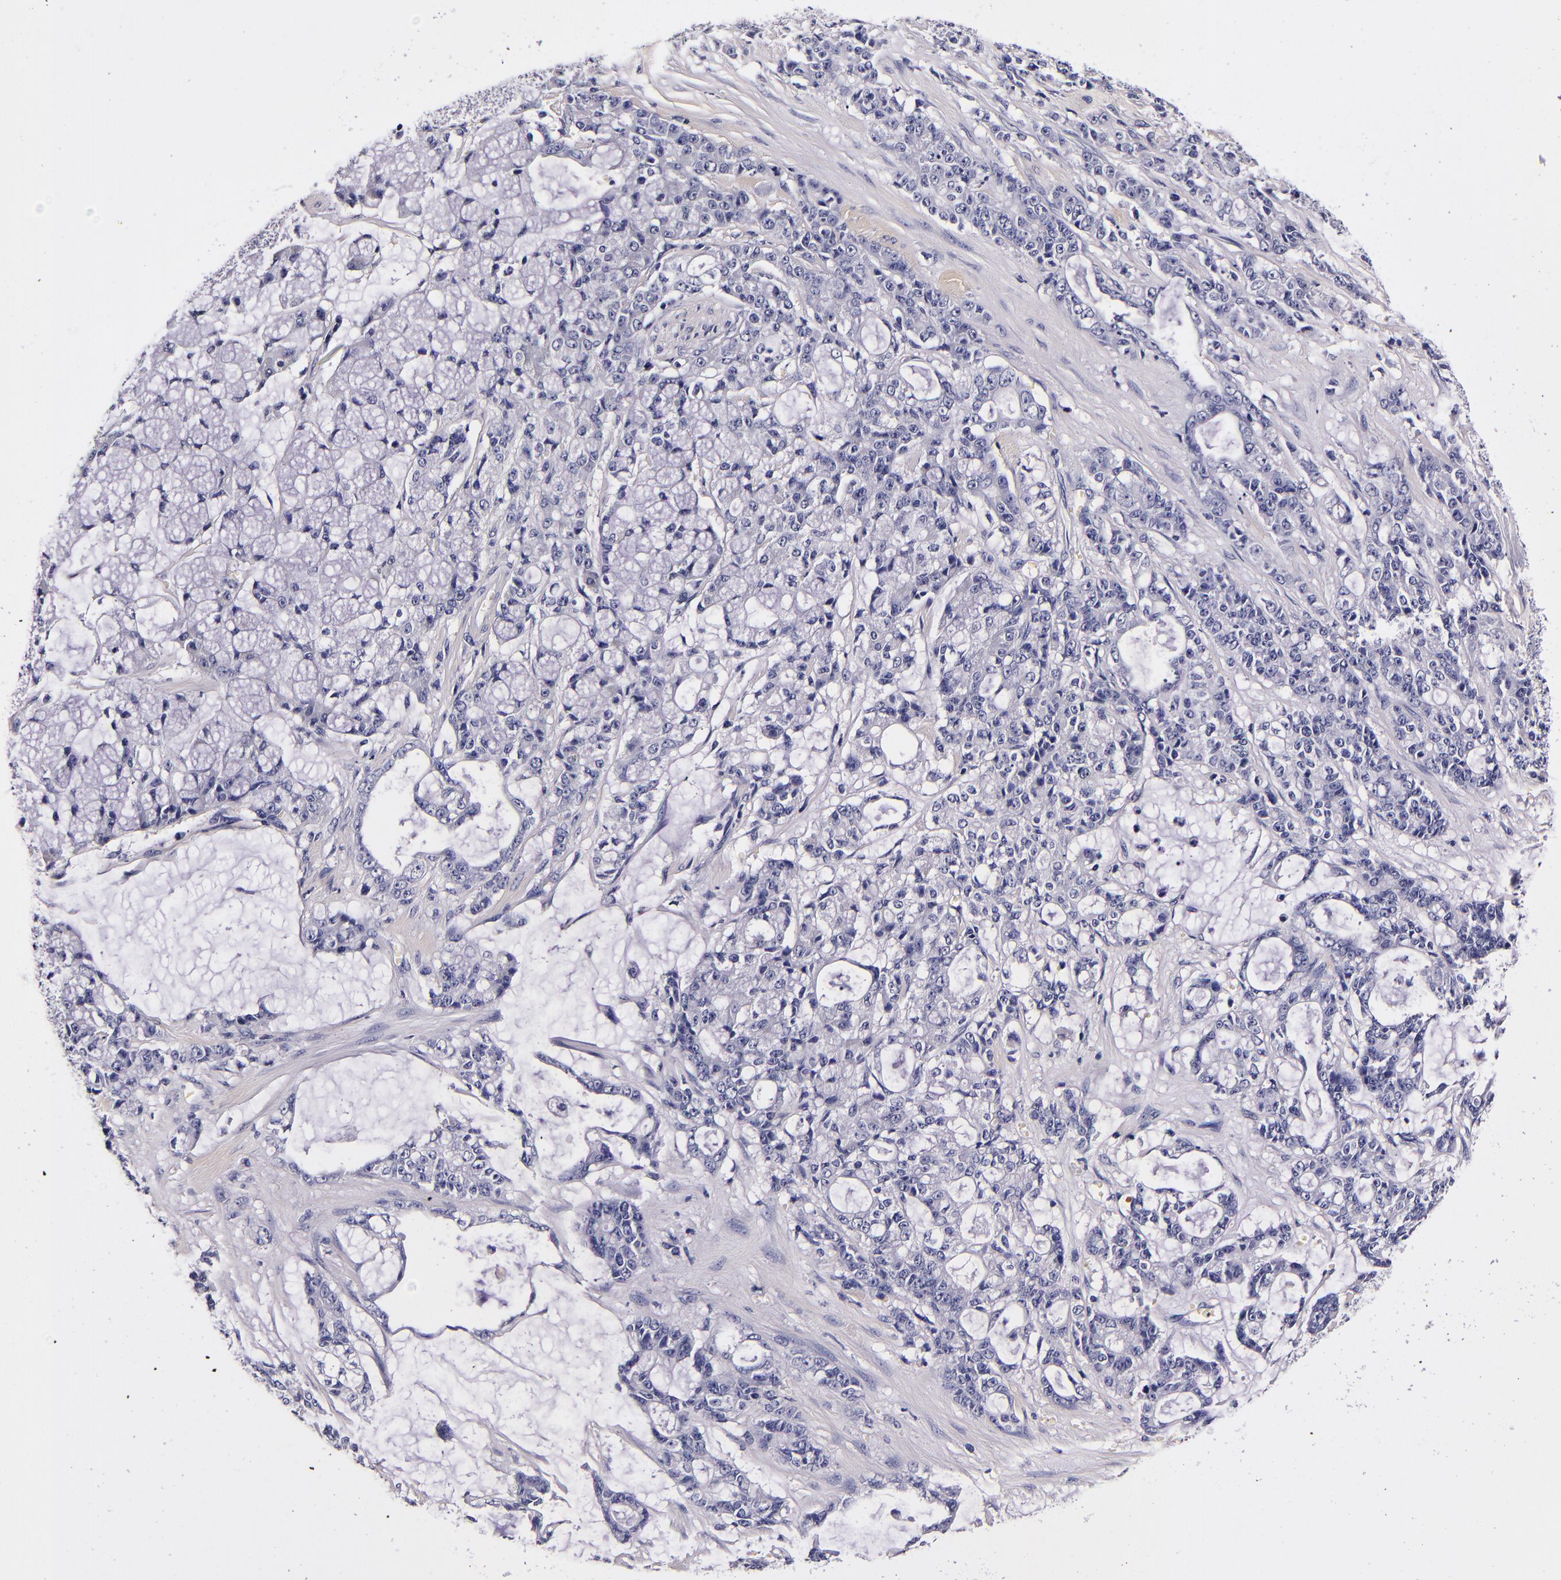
{"staining": {"intensity": "negative", "quantity": "none", "location": "none"}, "tissue": "pancreatic cancer", "cell_type": "Tumor cells", "image_type": "cancer", "snomed": [{"axis": "morphology", "description": "Adenocarcinoma, NOS"}, {"axis": "topography", "description": "Pancreas"}], "caption": "A histopathology image of human pancreatic cancer is negative for staining in tumor cells. (DAB IHC visualized using brightfield microscopy, high magnification).", "gene": "FBN1", "patient": {"sex": "female", "age": 73}}